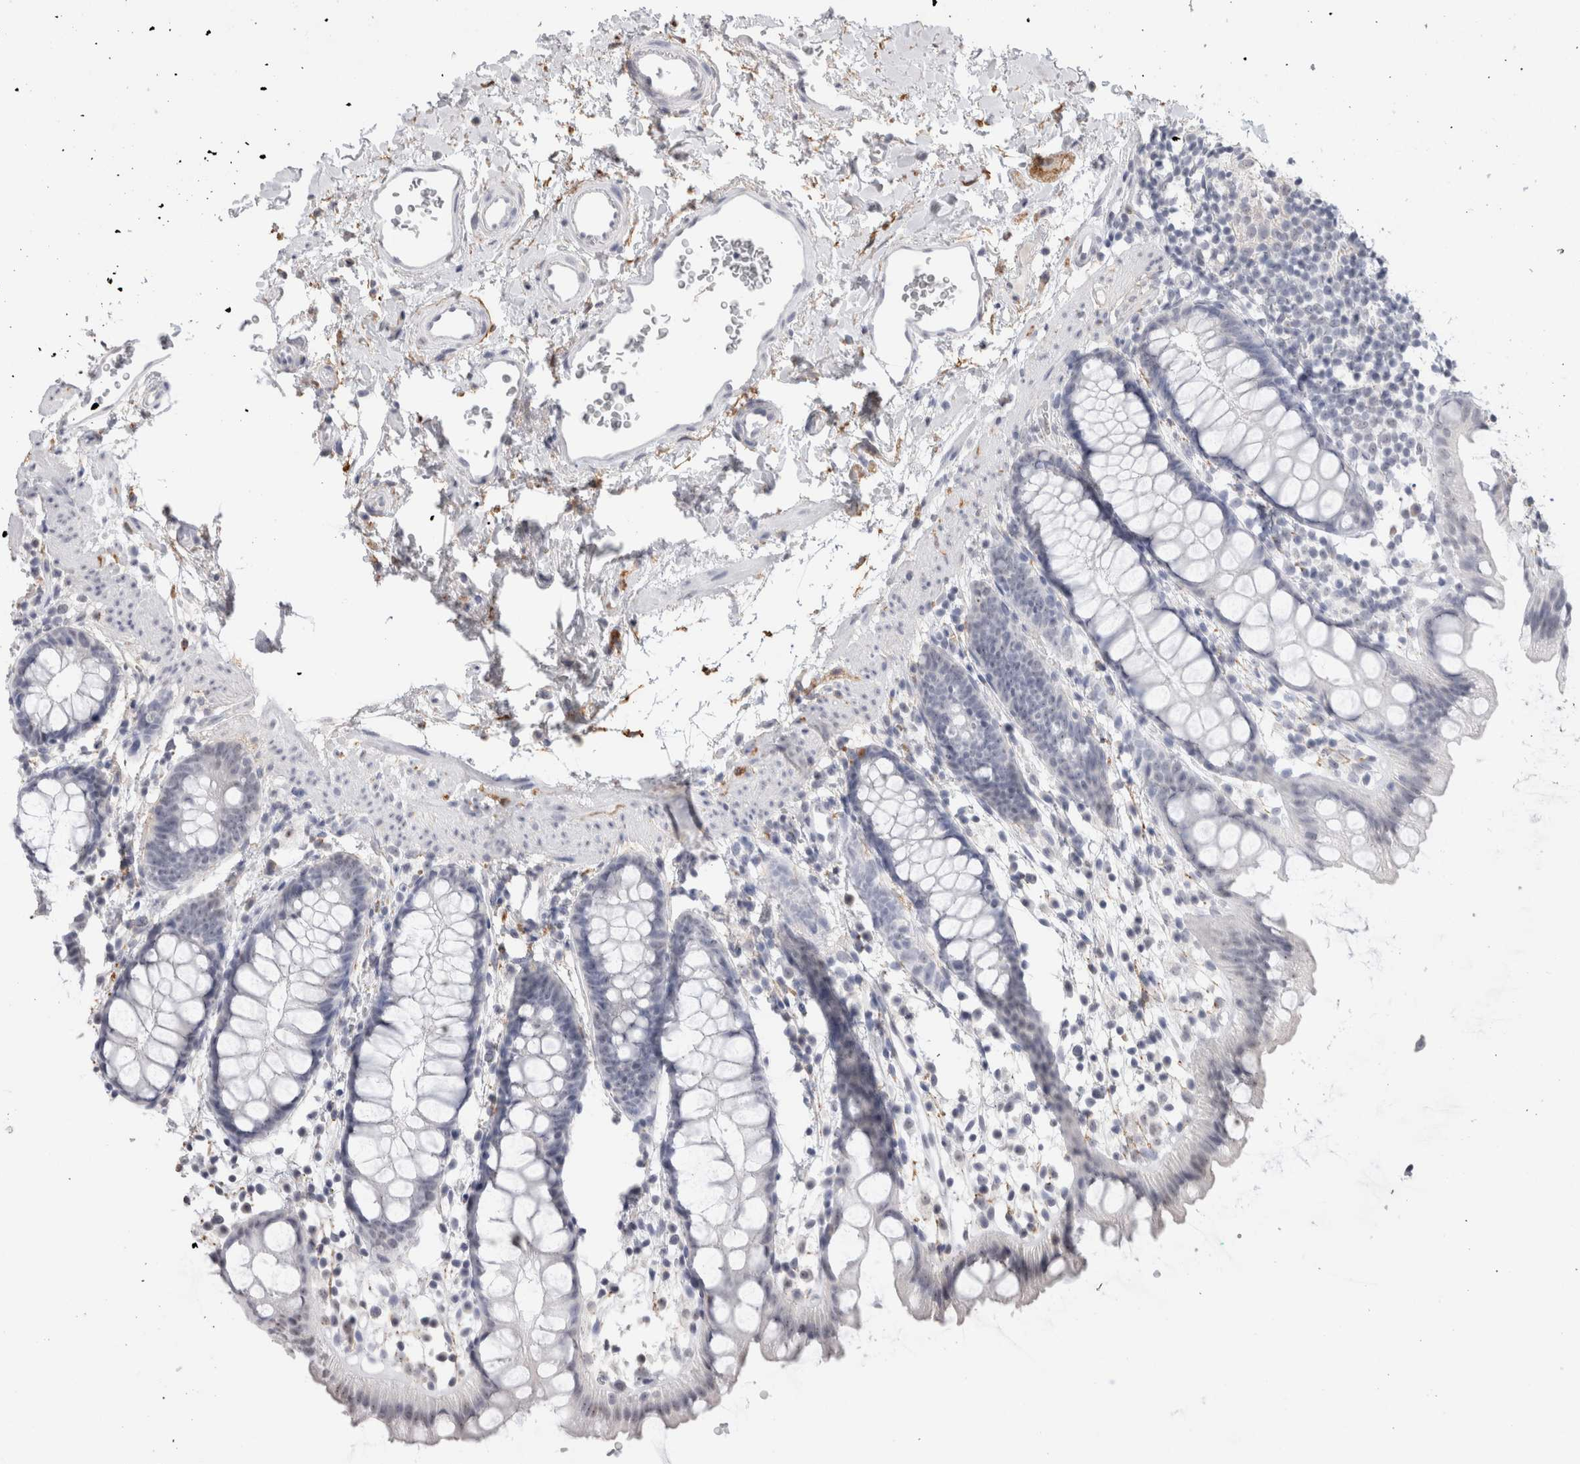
{"staining": {"intensity": "negative", "quantity": "none", "location": "none"}, "tissue": "rectum", "cell_type": "Glandular cells", "image_type": "normal", "snomed": [{"axis": "morphology", "description": "Normal tissue, NOS"}, {"axis": "topography", "description": "Rectum"}], "caption": "High power microscopy micrograph of an immunohistochemistry photomicrograph of benign rectum, revealing no significant staining in glandular cells.", "gene": "CADM3", "patient": {"sex": "female", "age": 65}}